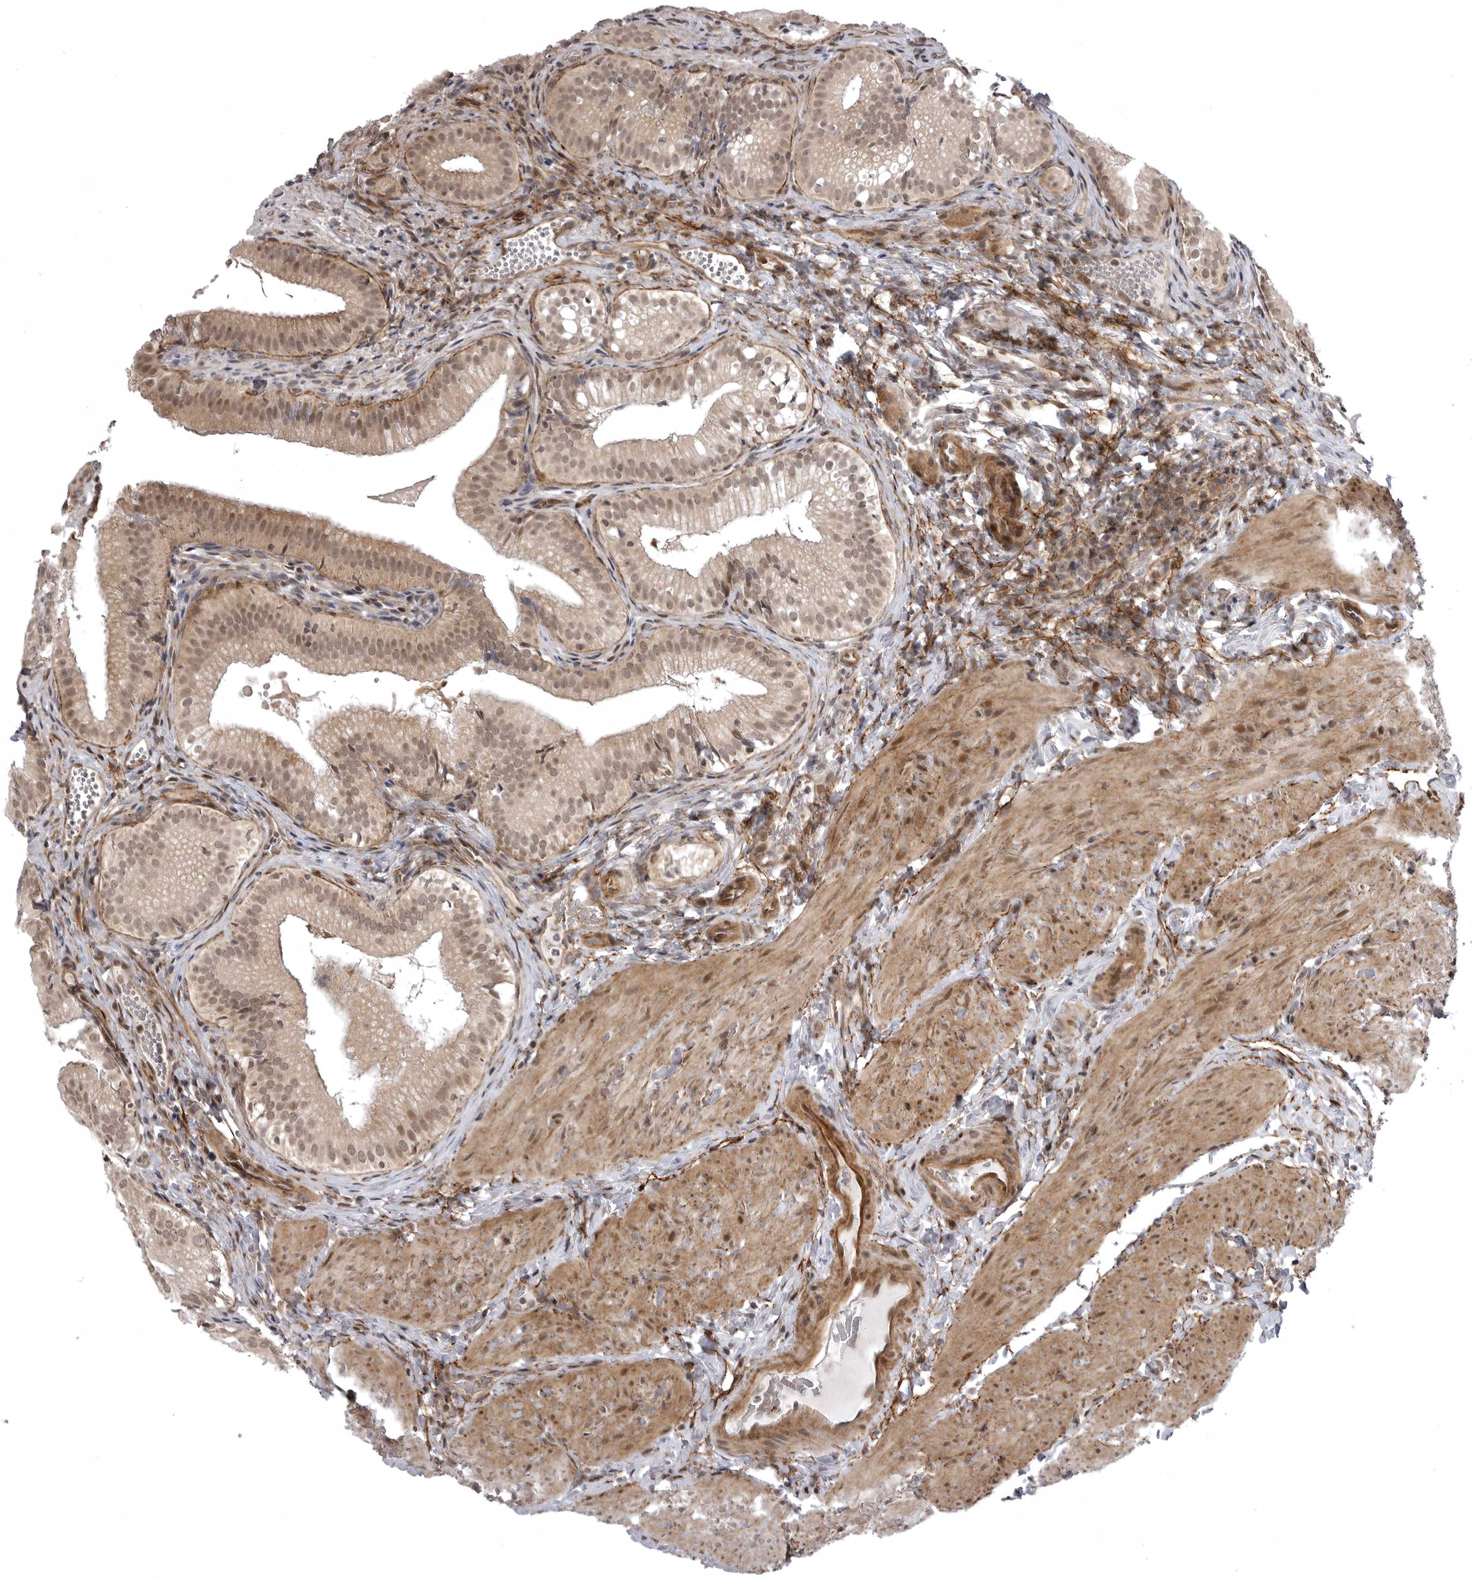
{"staining": {"intensity": "moderate", "quantity": ">75%", "location": "cytoplasmic/membranous,nuclear"}, "tissue": "gallbladder", "cell_type": "Glandular cells", "image_type": "normal", "snomed": [{"axis": "morphology", "description": "Normal tissue, NOS"}, {"axis": "topography", "description": "Gallbladder"}], "caption": "Protein analysis of unremarkable gallbladder shows moderate cytoplasmic/membranous,nuclear staining in about >75% of glandular cells. (brown staining indicates protein expression, while blue staining denotes nuclei).", "gene": "SNX16", "patient": {"sex": "female", "age": 30}}